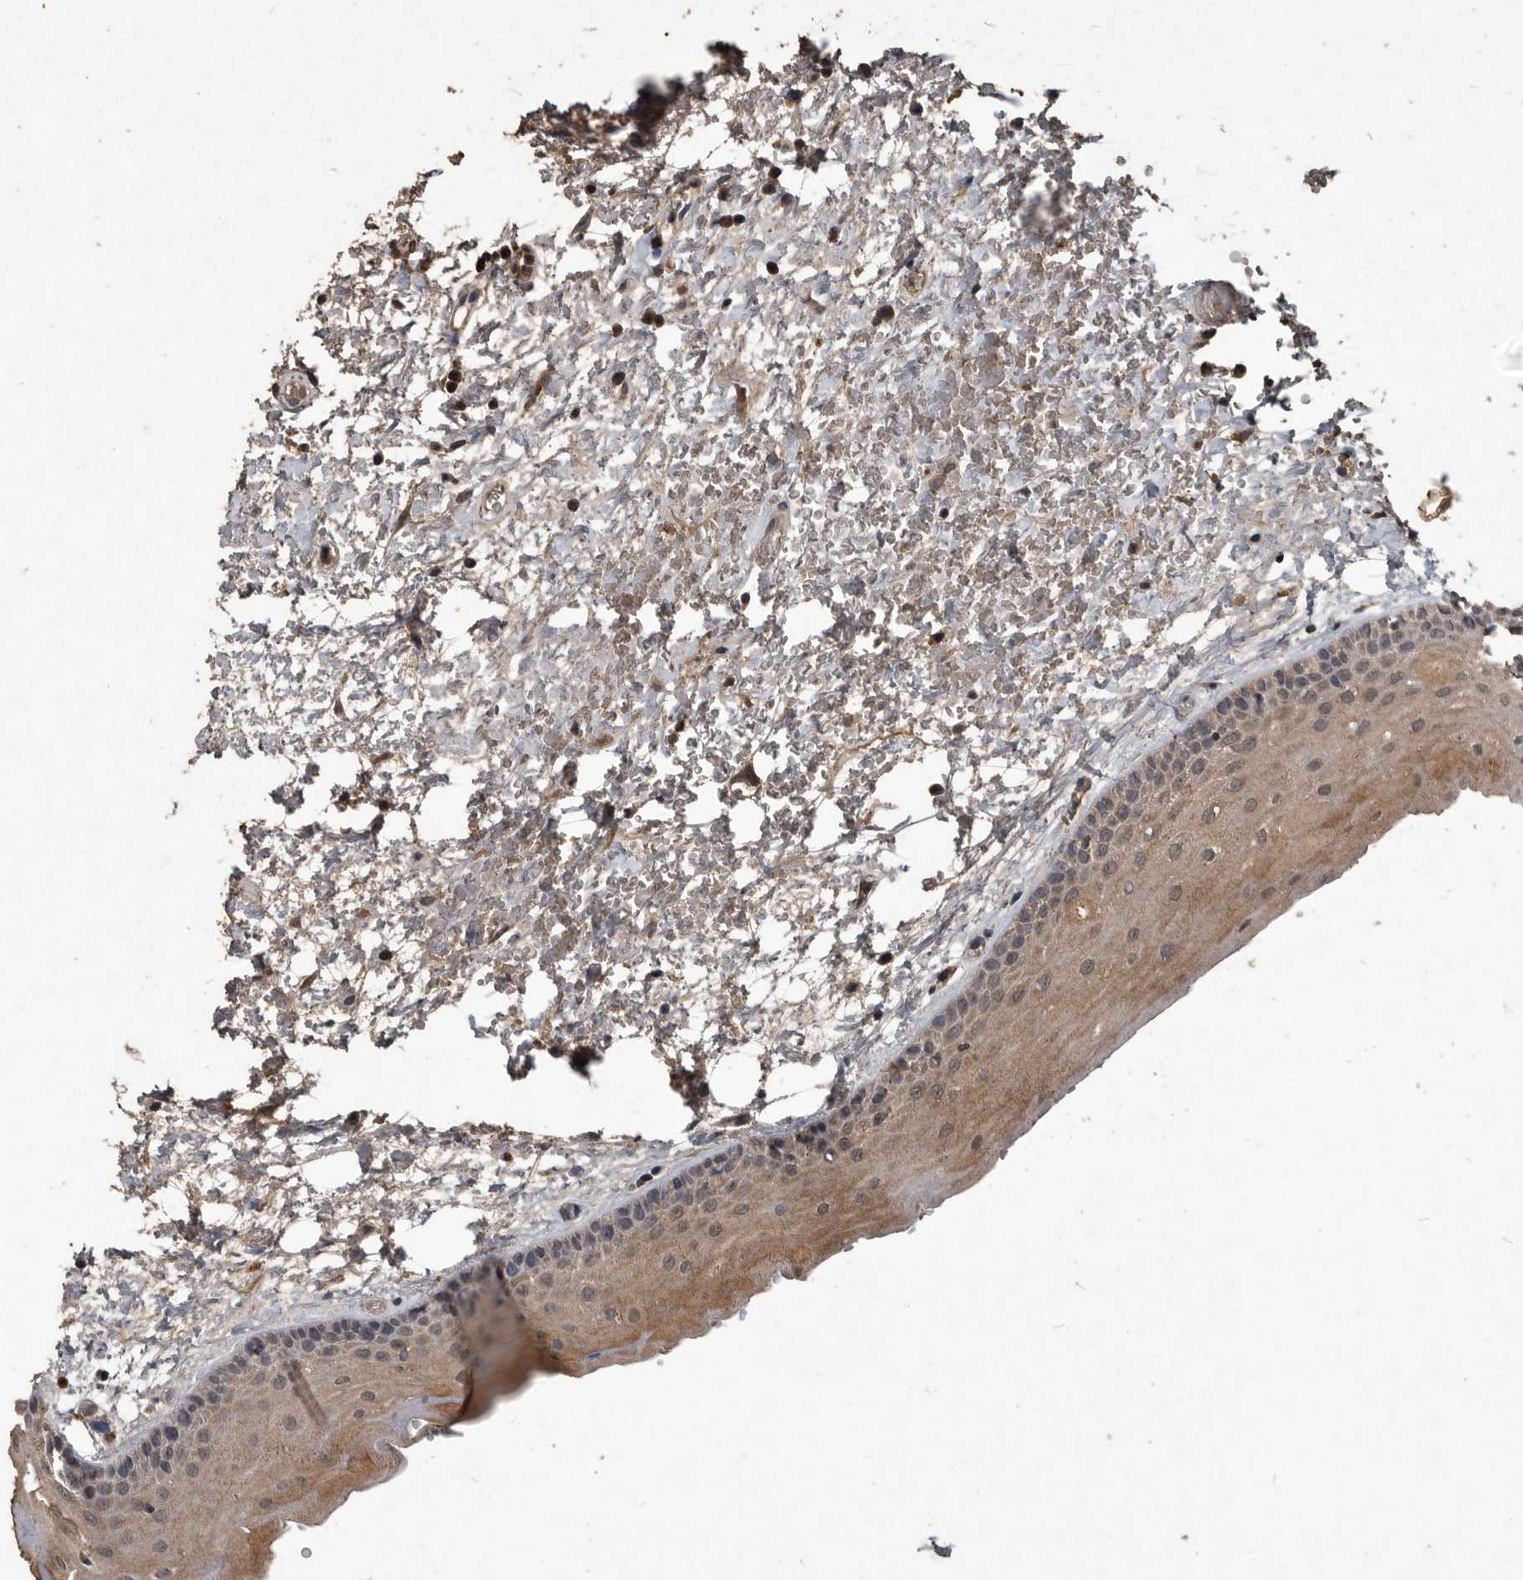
{"staining": {"intensity": "moderate", "quantity": "25%-75%", "location": "cytoplasmic/membranous"}, "tissue": "oral mucosa", "cell_type": "Squamous epithelial cells", "image_type": "normal", "snomed": [{"axis": "morphology", "description": "Normal tissue, NOS"}, {"axis": "topography", "description": "Oral tissue"}], "caption": "This image reveals IHC staining of normal oral mucosa, with medium moderate cytoplasmic/membranous positivity in about 25%-75% of squamous epithelial cells.", "gene": "NRBP1", "patient": {"sex": "female", "age": 76}}